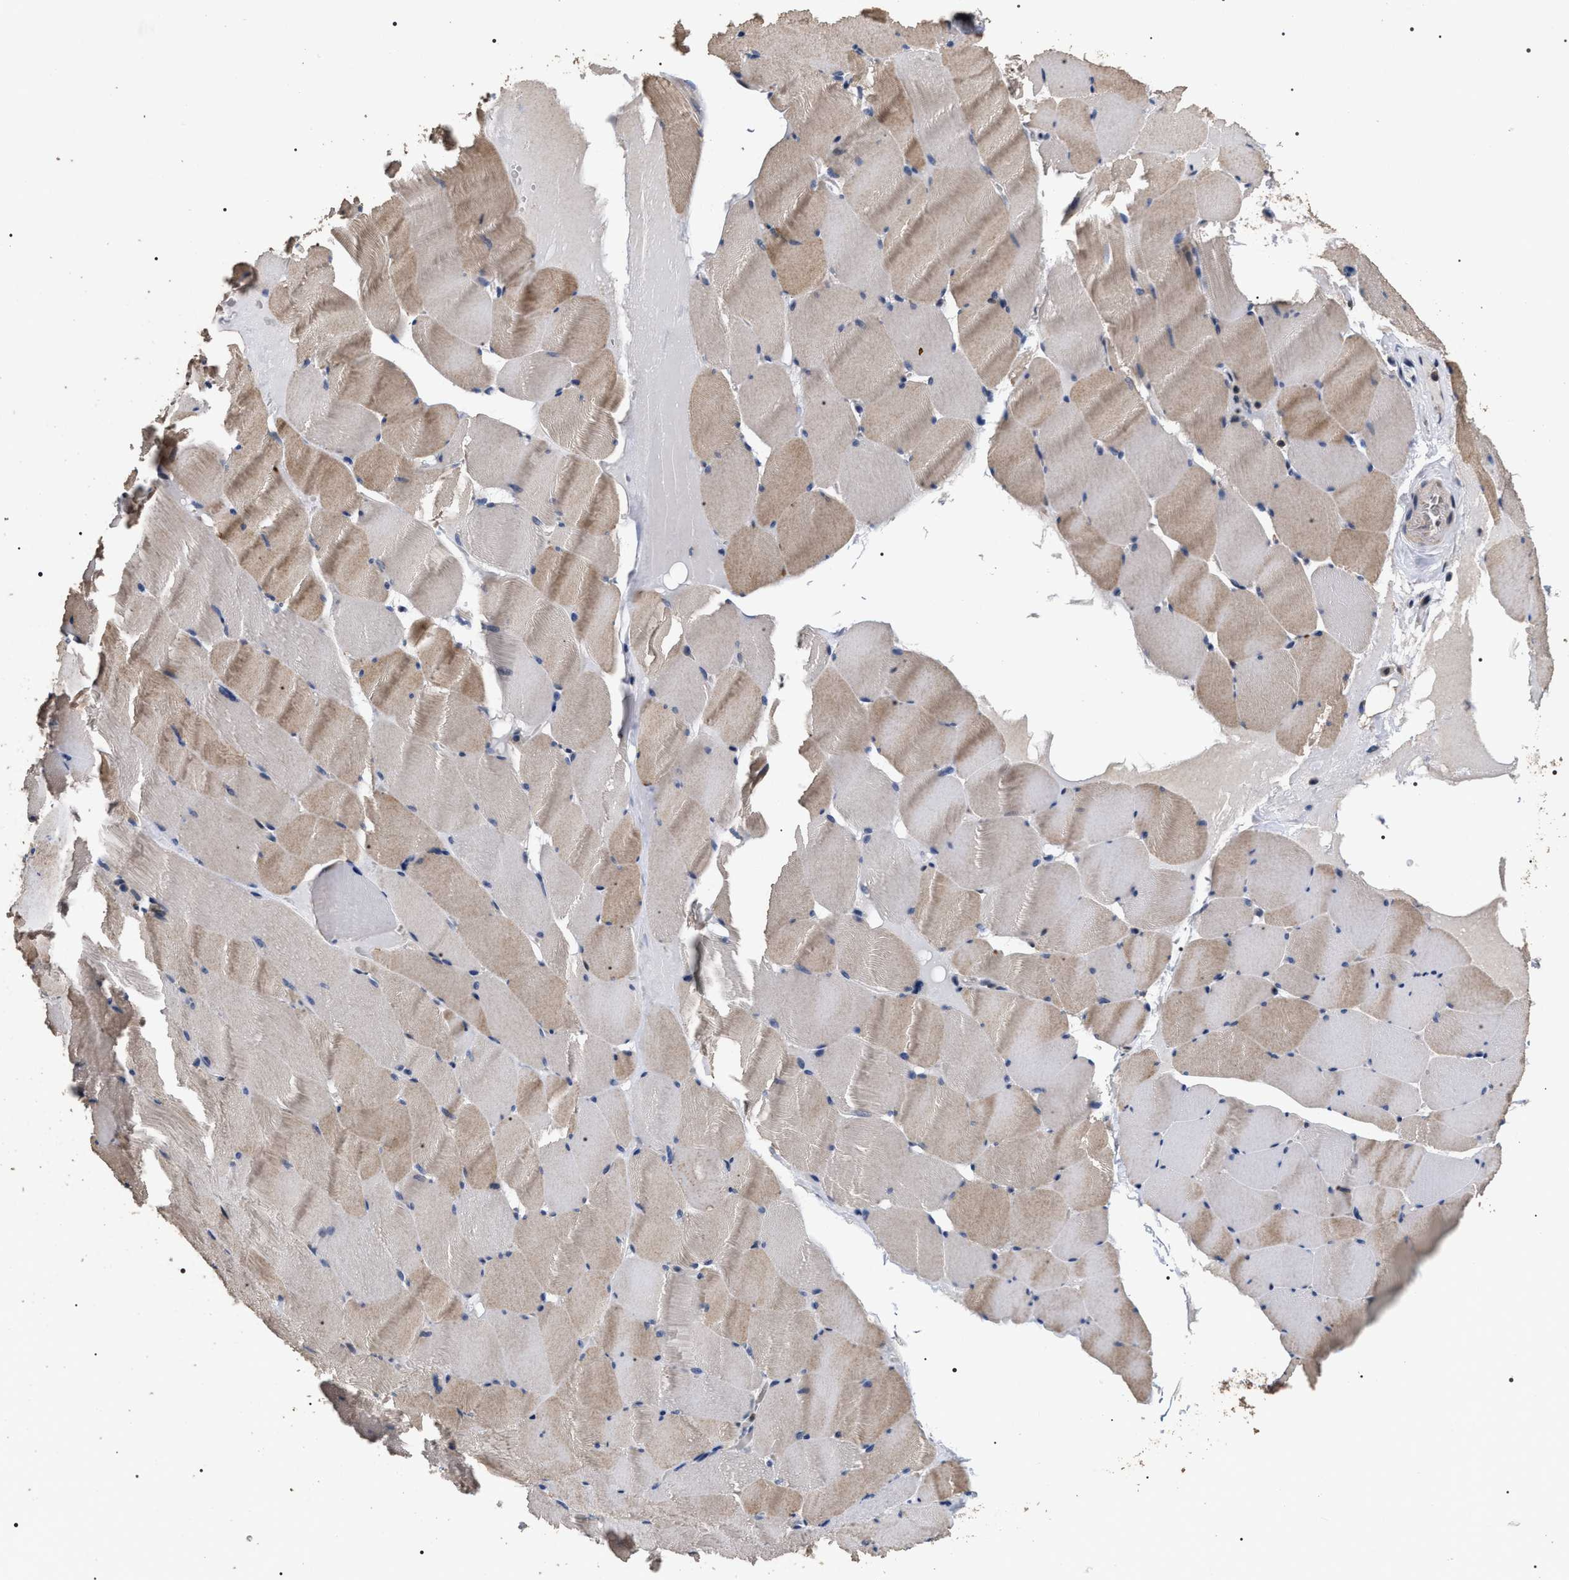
{"staining": {"intensity": "weak", "quantity": "25%-75%", "location": "cytoplasmic/membranous"}, "tissue": "skeletal muscle", "cell_type": "Myocytes", "image_type": "normal", "snomed": [{"axis": "morphology", "description": "Normal tissue, NOS"}, {"axis": "topography", "description": "Skeletal muscle"}], "caption": "A low amount of weak cytoplasmic/membranous positivity is present in approximately 25%-75% of myocytes in normal skeletal muscle. (Stains: DAB (3,3'-diaminobenzidine) in brown, nuclei in blue, Microscopy: brightfield microscopy at high magnification).", "gene": "UPF3A", "patient": {"sex": "male", "age": 62}}